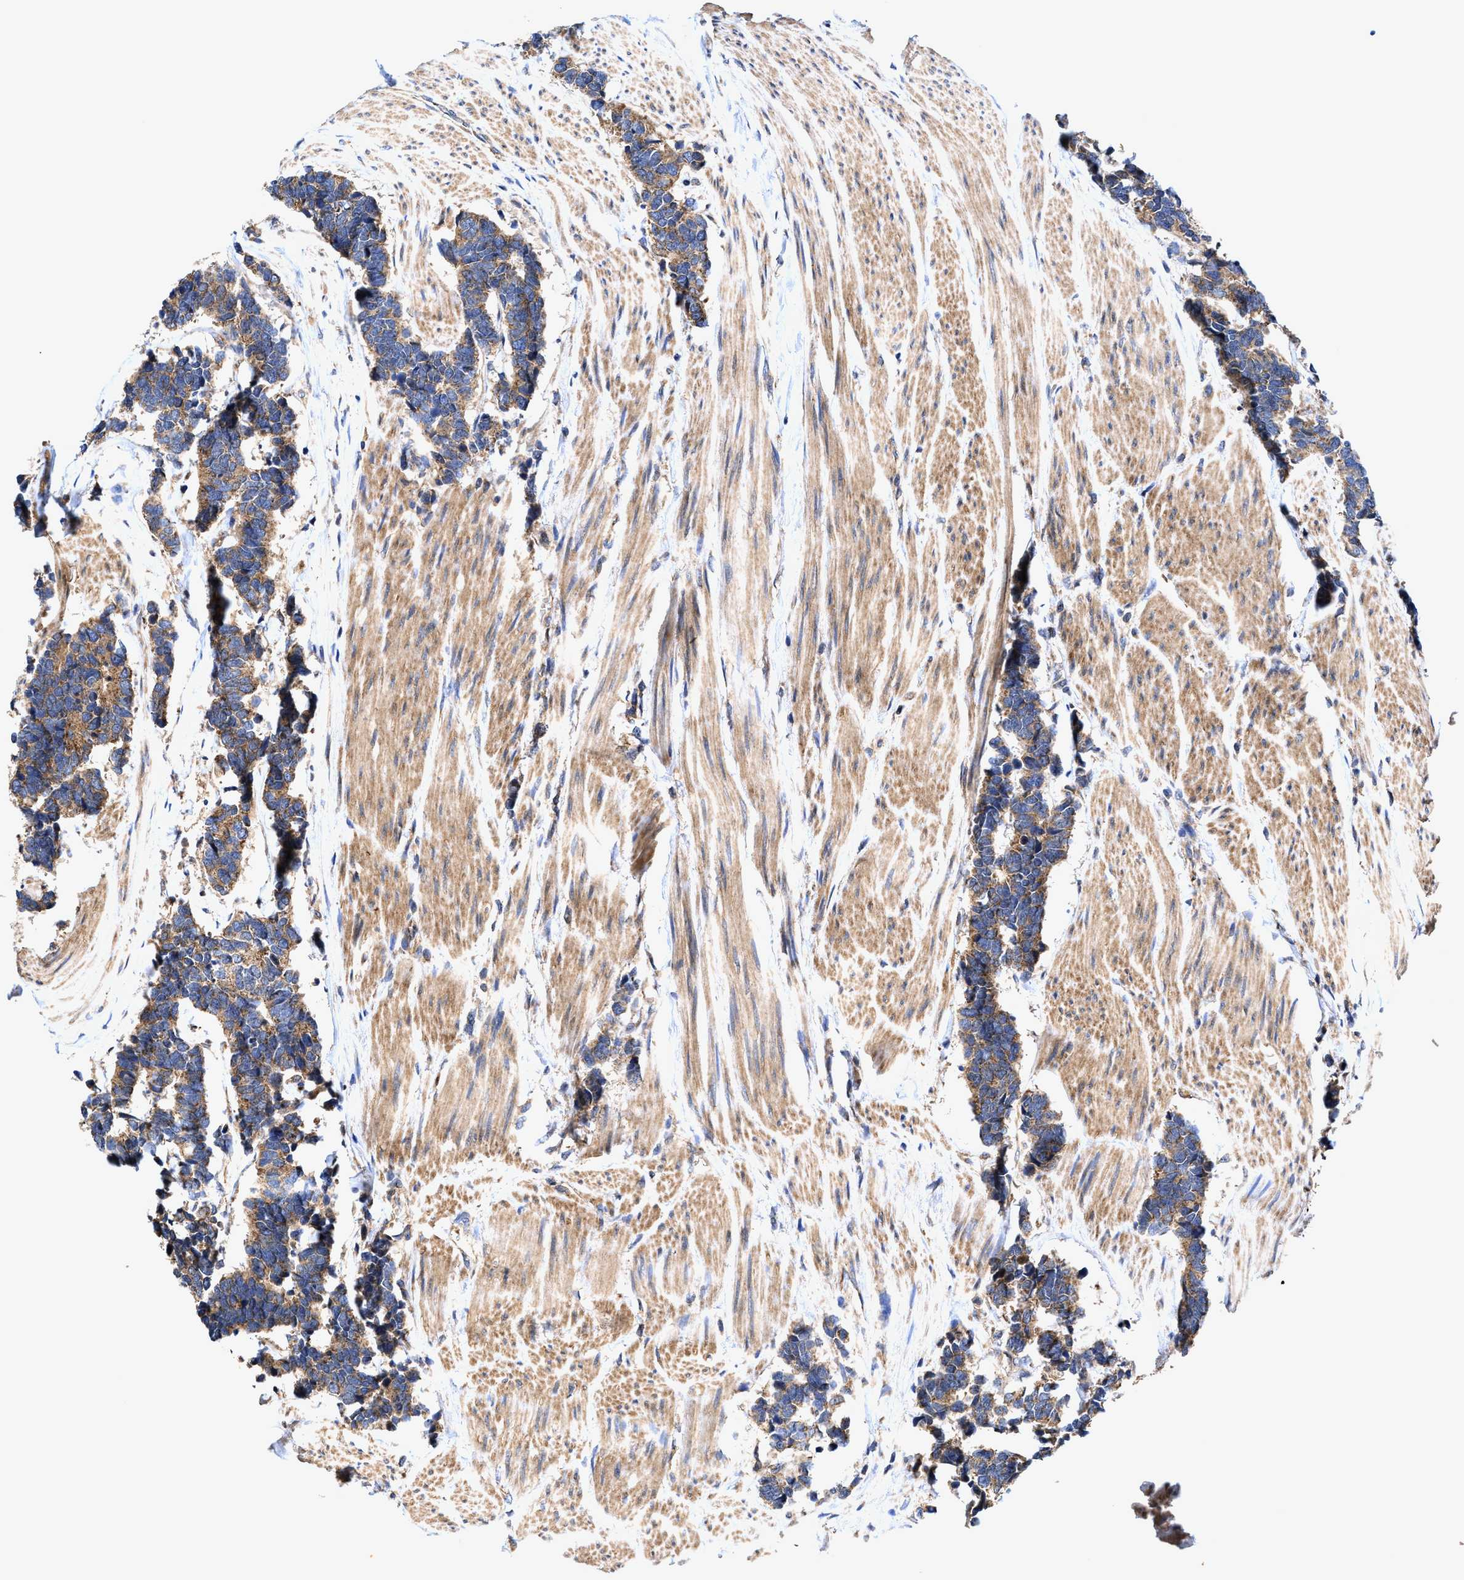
{"staining": {"intensity": "weak", "quantity": ">75%", "location": "cytoplasmic/membranous"}, "tissue": "carcinoid", "cell_type": "Tumor cells", "image_type": "cancer", "snomed": [{"axis": "morphology", "description": "Carcinoma, NOS"}, {"axis": "morphology", "description": "Carcinoid, malignant, NOS"}, {"axis": "topography", "description": "Urinary bladder"}], "caption": "Carcinoma tissue reveals weak cytoplasmic/membranous positivity in about >75% of tumor cells, visualized by immunohistochemistry. The staining is performed using DAB brown chromogen to label protein expression. The nuclei are counter-stained blue using hematoxylin.", "gene": "EFNA4", "patient": {"sex": "male", "age": 57}}